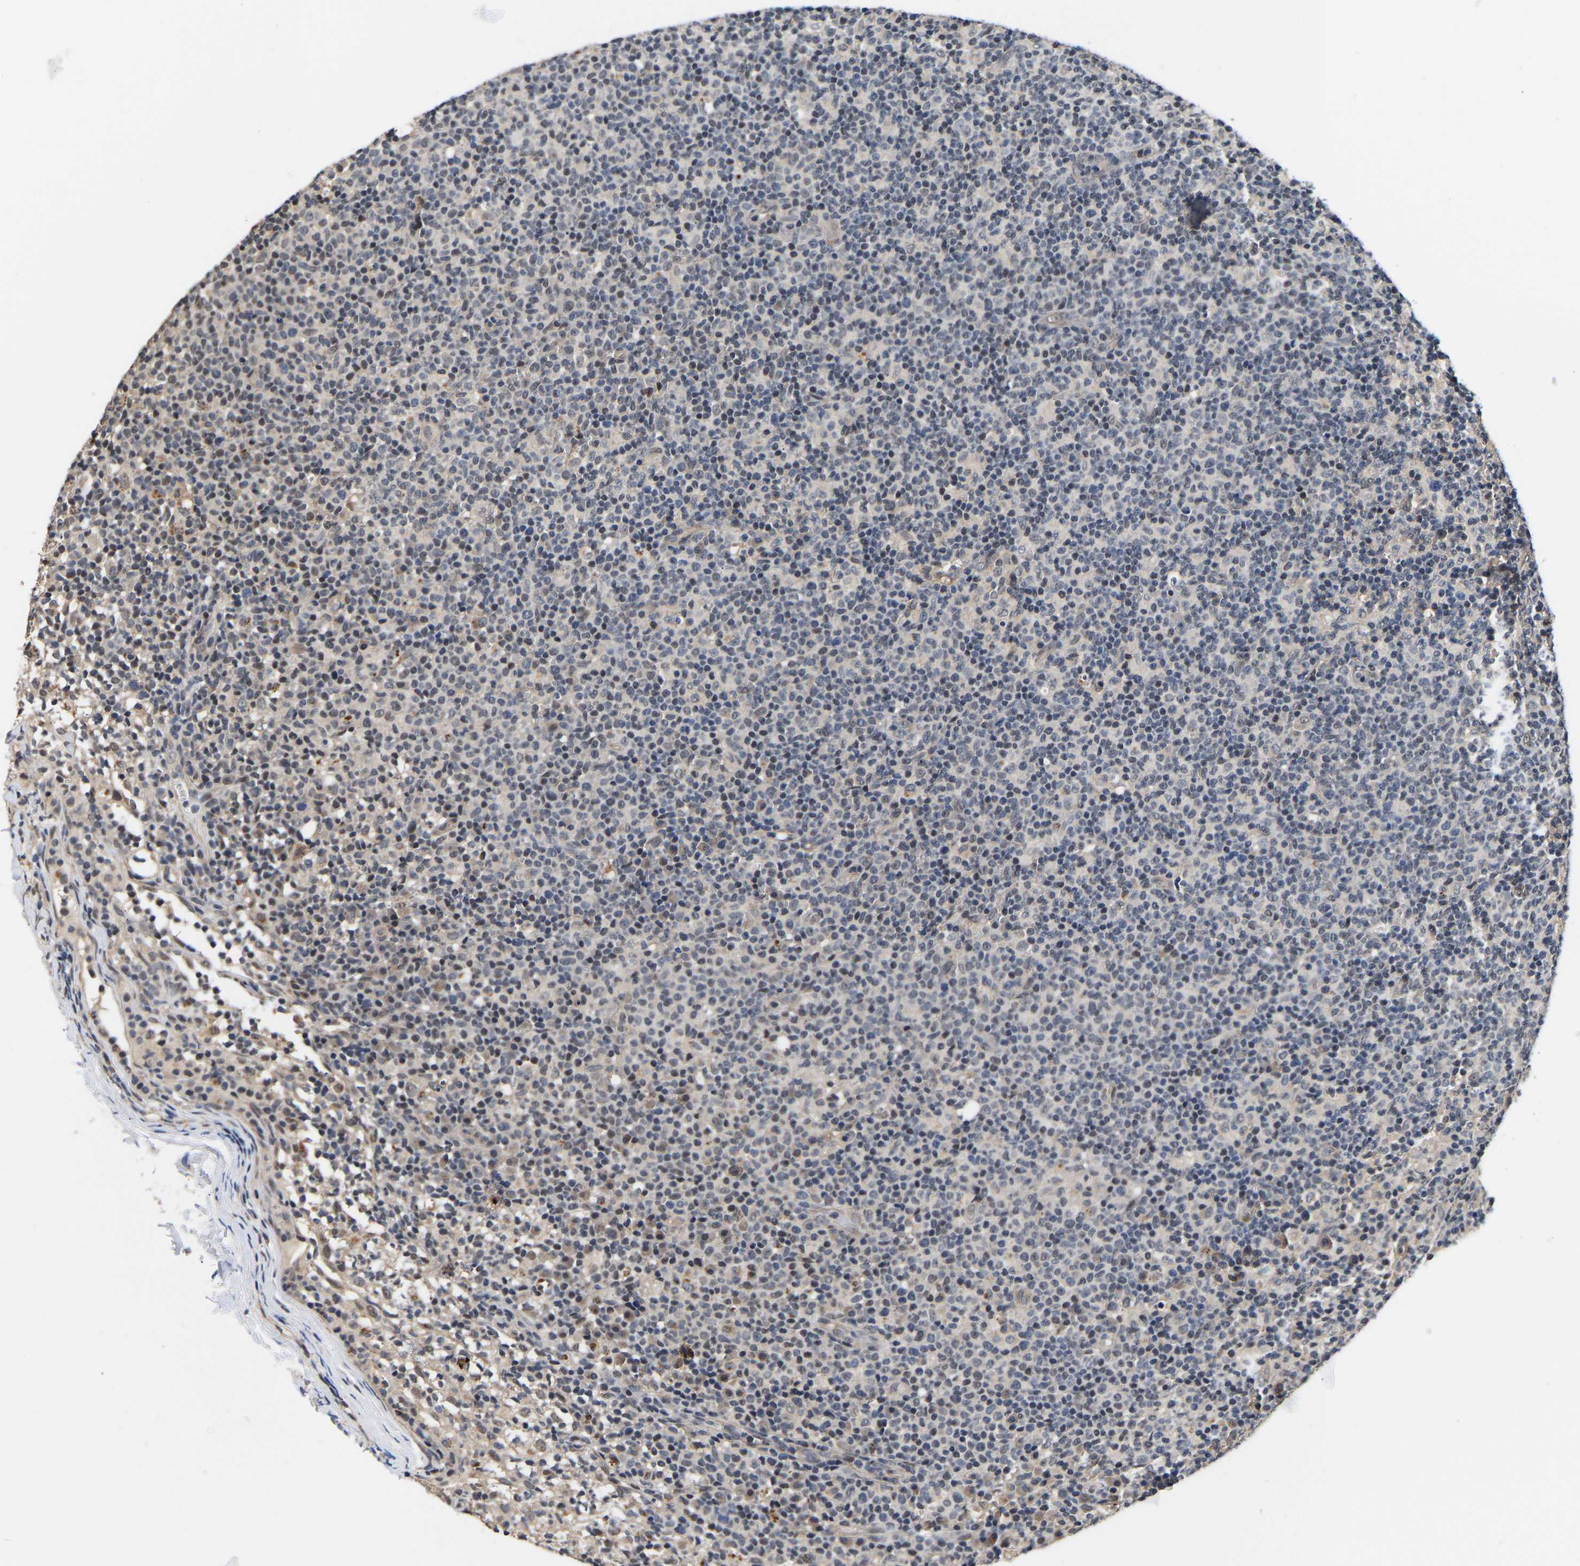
{"staining": {"intensity": "negative", "quantity": "none", "location": "none"}, "tissue": "lymph node", "cell_type": "Germinal center cells", "image_type": "normal", "snomed": [{"axis": "morphology", "description": "Normal tissue, NOS"}, {"axis": "morphology", "description": "Inflammation, NOS"}, {"axis": "topography", "description": "Lymph node"}], "caption": "Immunohistochemical staining of benign lymph node reveals no significant expression in germinal center cells. The staining was performed using DAB to visualize the protein expression in brown, while the nuclei were stained in blue with hematoxylin (Magnification: 20x).", "gene": "METTL16", "patient": {"sex": "male", "age": 55}}